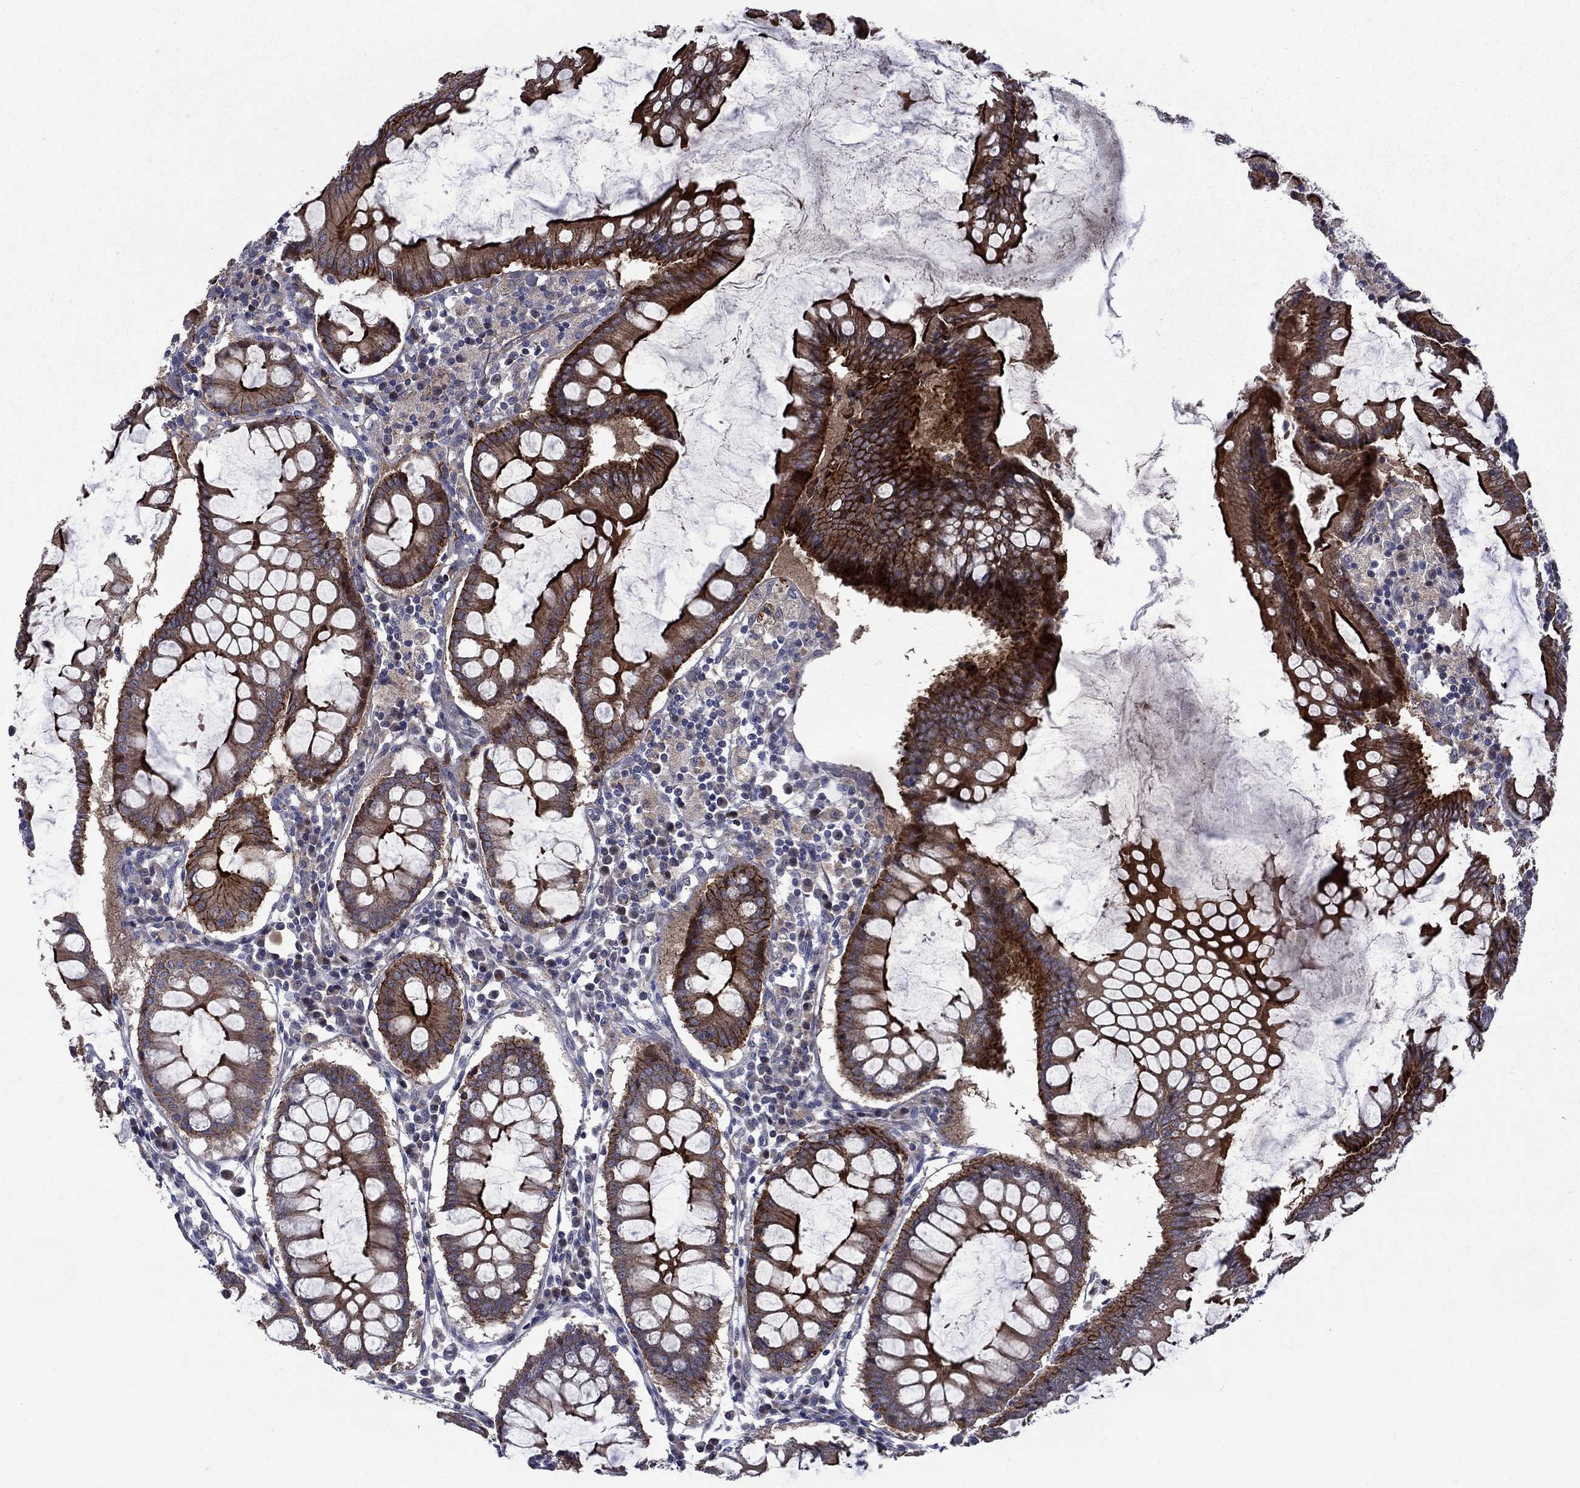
{"staining": {"intensity": "strong", "quantity": "25%-75%", "location": "cytoplasmic/membranous"}, "tissue": "colorectal cancer", "cell_type": "Tumor cells", "image_type": "cancer", "snomed": [{"axis": "morphology", "description": "Adenocarcinoma, NOS"}, {"axis": "topography", "description": "Colon"}], "caption": "Colorectal cancer stained with a brown dye reveals strong cytoplasmic/membranous positive expression in approximately 25%-75% of tumor cells.", "gene": "SLC7A1", "patient": {"sex": "female", "age": 82}}